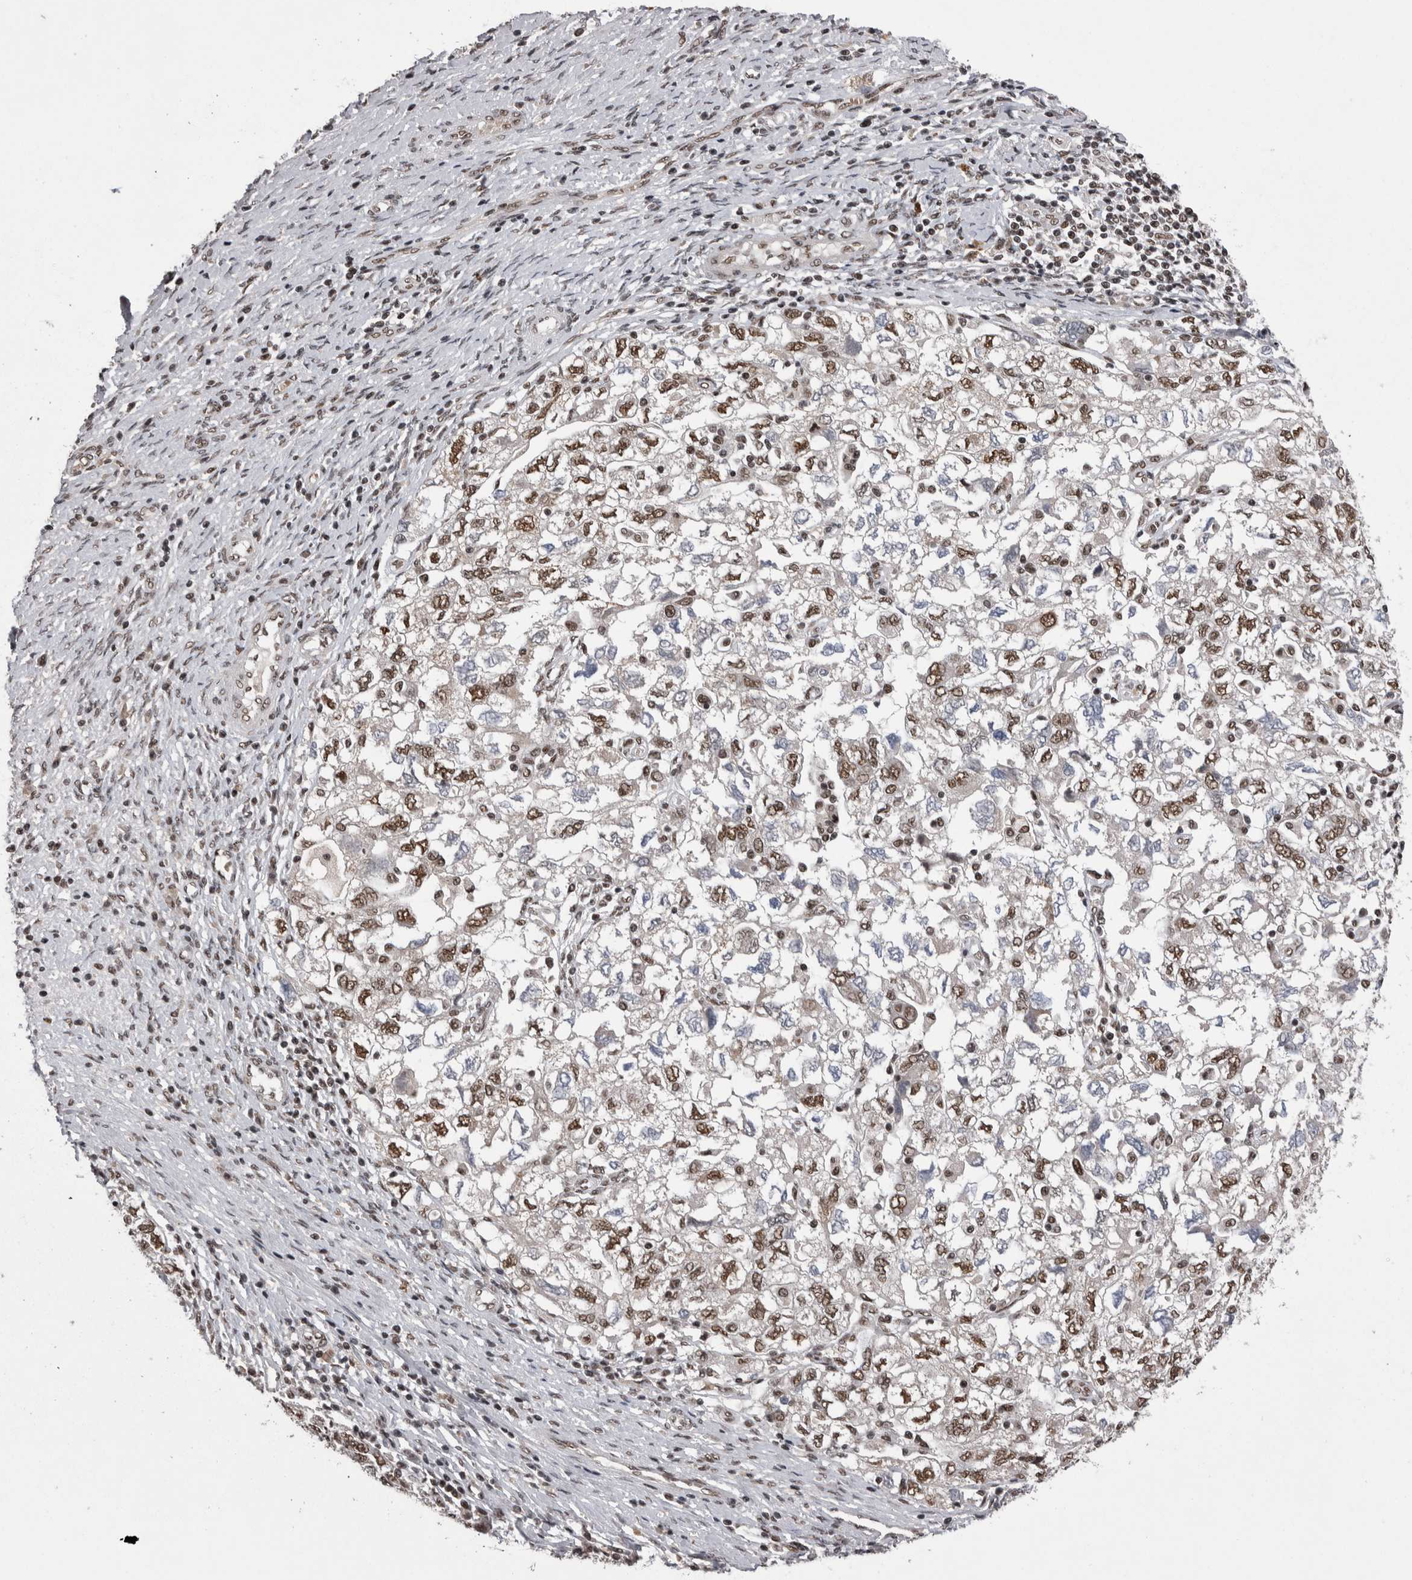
{"staining": {"intensity": "moderate", "quantity": ">75%", "location": "nuclear"}, "tissue": "ovarian cancer", "cell_type": "Tumor cells", "image_type": "cancer", "snomed": [{"axis": "morphology", "description": "Carcinoma, NOS"}, {"axis": "morphology", "description": "Cystadenocarcinoma, serous, NOS"}, {"axis": "topography", "description": "Ovary"}], "caption": "Immunohistochemical staining of human ovarian cancer (carcinoma) displays medium levels of moderate nuclear protein positivity in approximately >75% of tumor cells.", "gene": "DMTF1", "patient": {"sex": "female", "age": 69}}